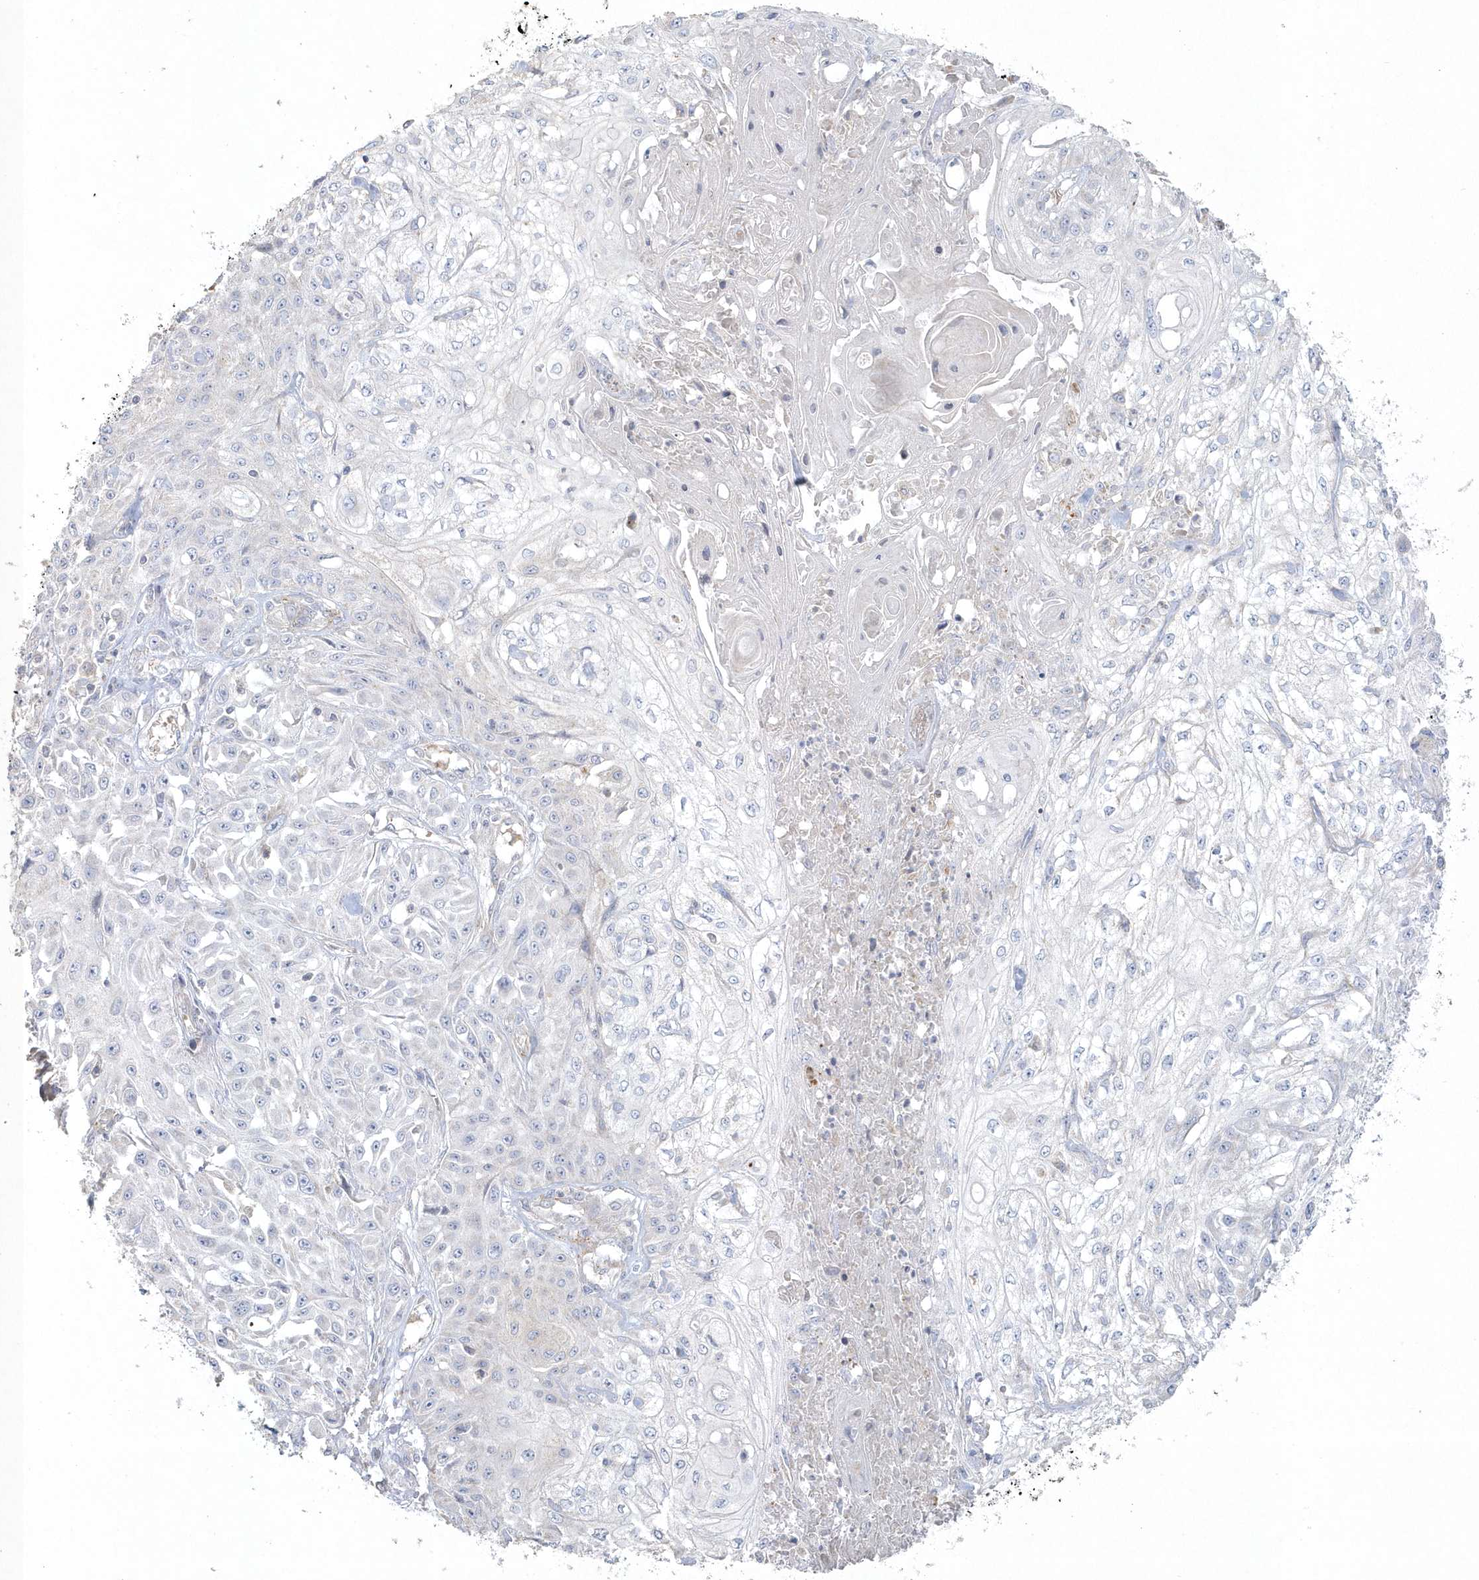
{"staining": {"intensity": "negative", "quantity": "none", "location": "none"}, "tissue": "skin cancer", "cell_type": "Tumor cells", "image_type": "cancer", "snomed": [{"axis": "morphology", "description": "Squamous cell carcinoma, NOS"}, {"axis": "morphology", "description": "Squamous cell carcinoma, metastatic, NOS"}, {"axis": "topography", "description": "Skin"}, {"axis": "topography", "description": "Lymph node"}], "caption": "This photomicrograph is of metastatic squamous cell carcinoma (skin) stained with IHC to label a protein in brown with the nuclei are counter-stained blue. There is no expression in tumor cells.", "gene": "BLTP3A", "patient": {"sex": "male", "age": 75}}